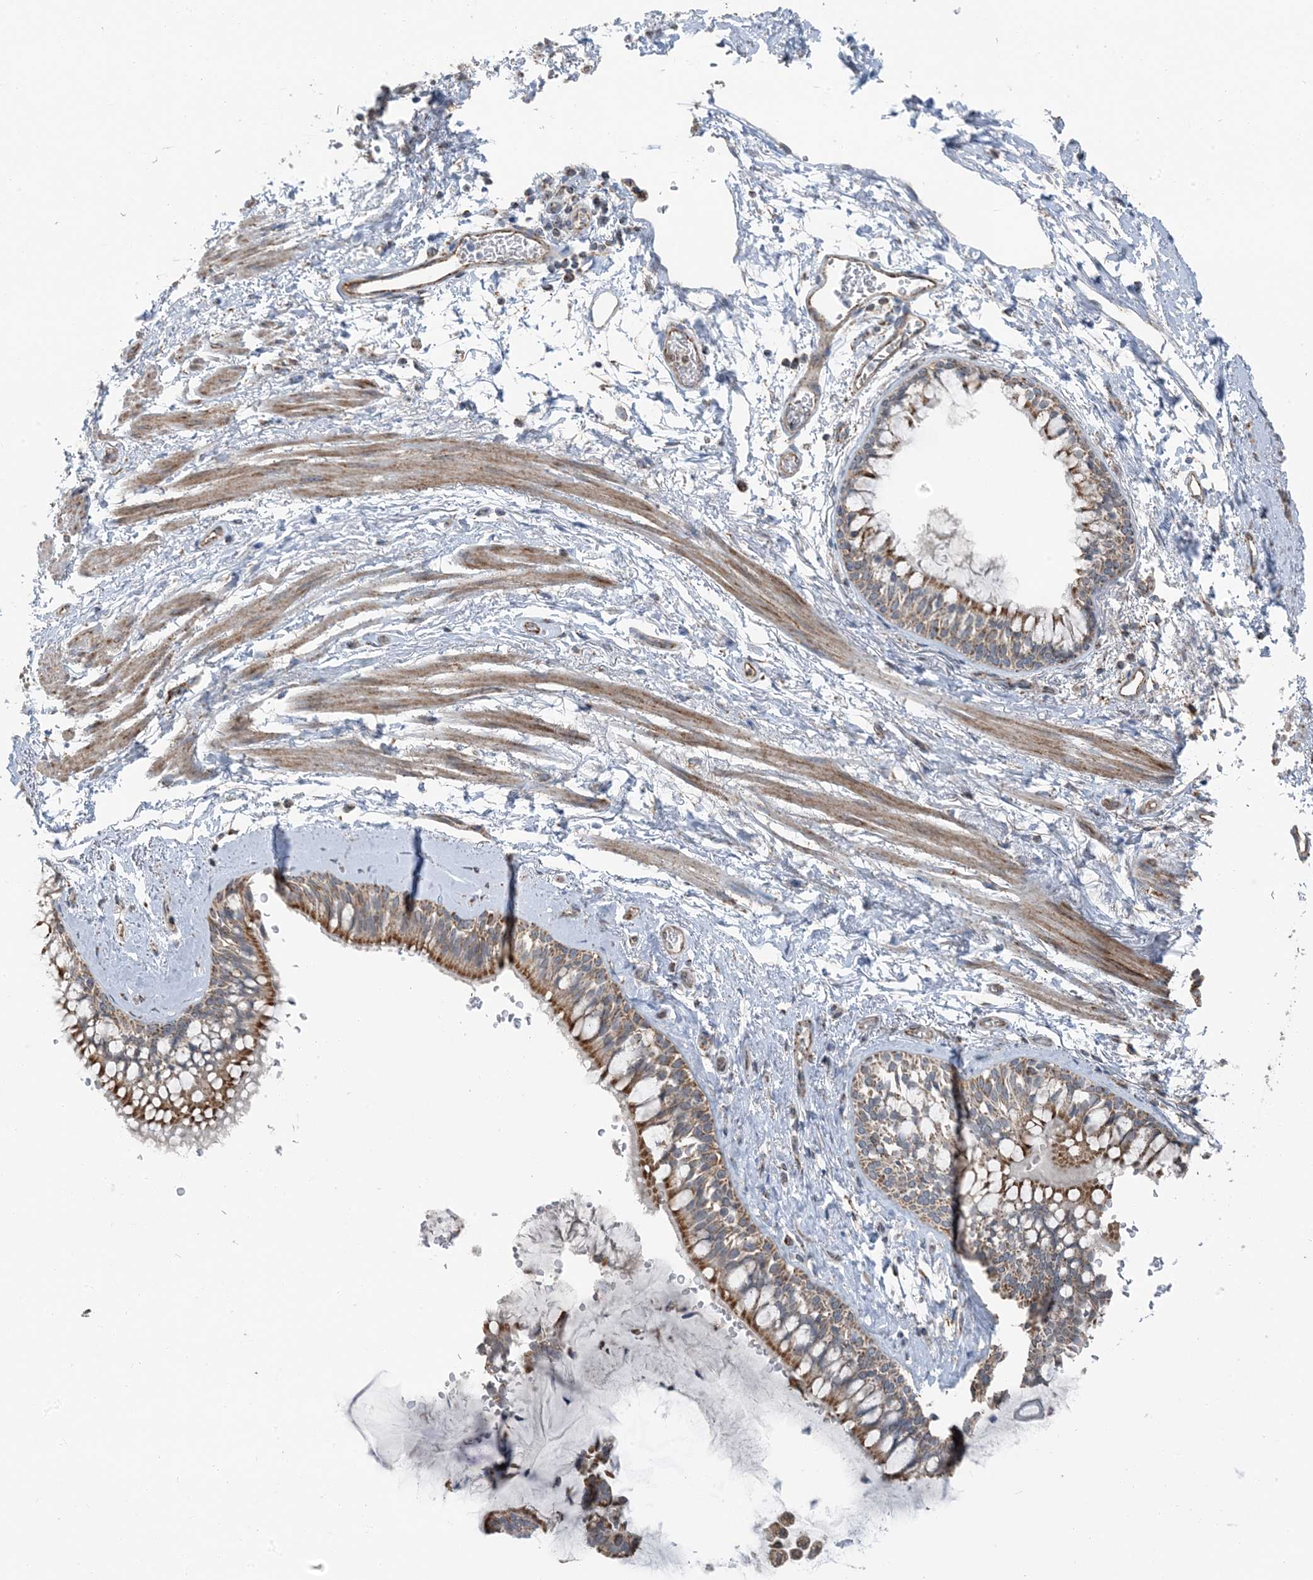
{"staining": {"intensity": "moderate", "quantity": ">75%", "location": "cytoplasmic/membranous"}, "tissue": "bronchus", "cell_type": "Respiratory epithelial cells", "image_type": "normal", "snomed": [{"axis": "morphology", "description": "Normal tissue, NOS"}, {"axis": "morphology", "description": "Inflammation, NOS"}, {"axis": "topography", "description": "Cartilage tissue"}, {"axis": "topography", "description": "Bronchus"}, {"axis": "topography", "description": "Lung"}], "caption": "An immunohistochemistry image of benign tissue is shown. Protein staining in brown labels moderate cytoplasmic/membranous positivity in bronchus within respiratory epithelial cells. The staining is performed using DAB brown chromogen to label protein expression. The nuclei are counter-stained blue using hematoxylin.", "gene": "PILRB", "patient": {"sex": "female", "age": 64}}